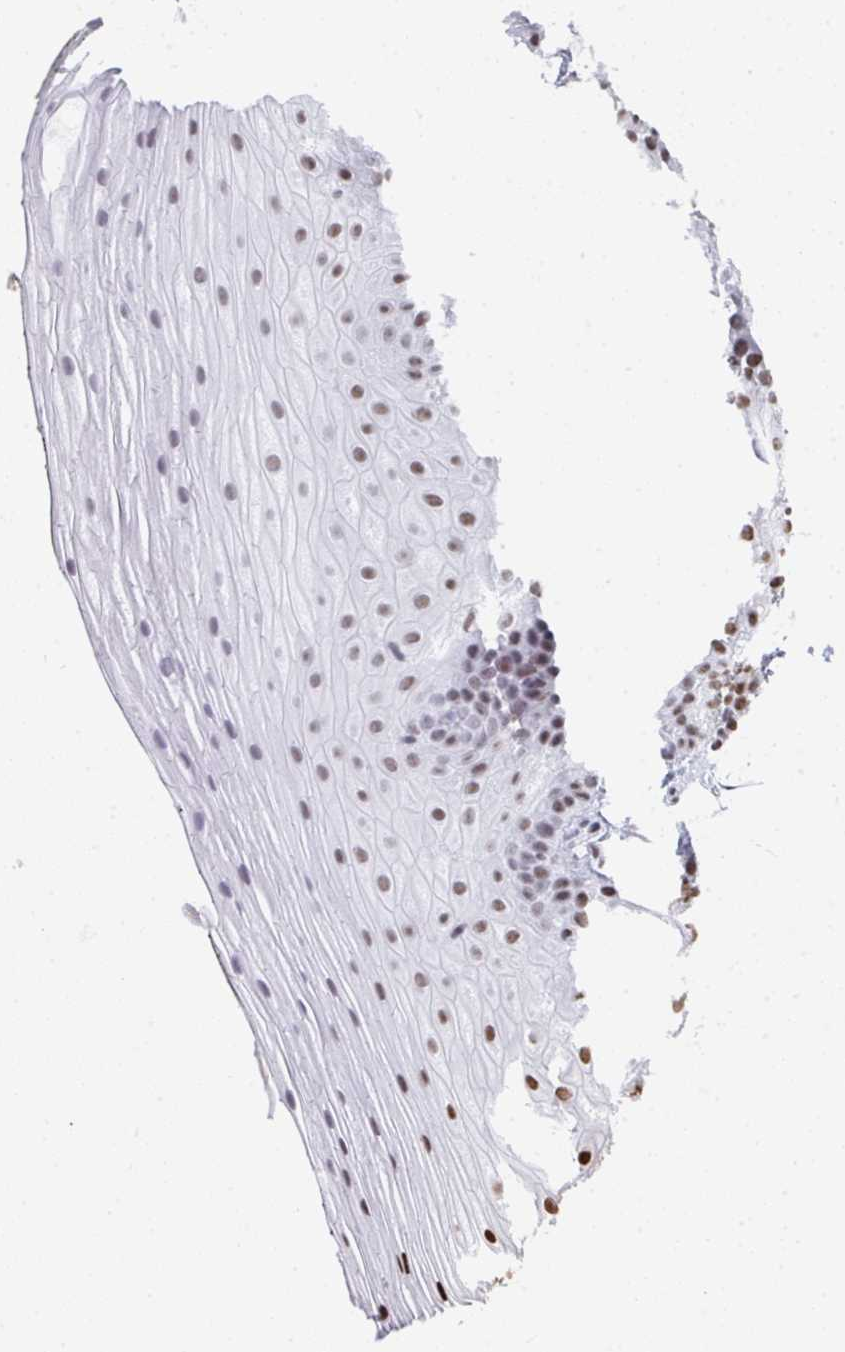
{"staining": {"intensity": "moderate", "quantity": ">75%", "location": "nuclear"}, "tissue": "oral mucosa", "cell_type": "Squamous epithelial cells", "image_type": "normal", "snomed": [{"axis": "morphology", "description": "Normal tissue, NOS"}, {"axis": "topography", "description": "Oral tissue"}], "caption": "Immunohistochemical staining of normal human oral mucosa demonstrates moderate nuclear protein expression in about >75% of squamous epithelial cells.", "gene": "SNRNP70", "patient": {"sex": "male", "age": 75}}